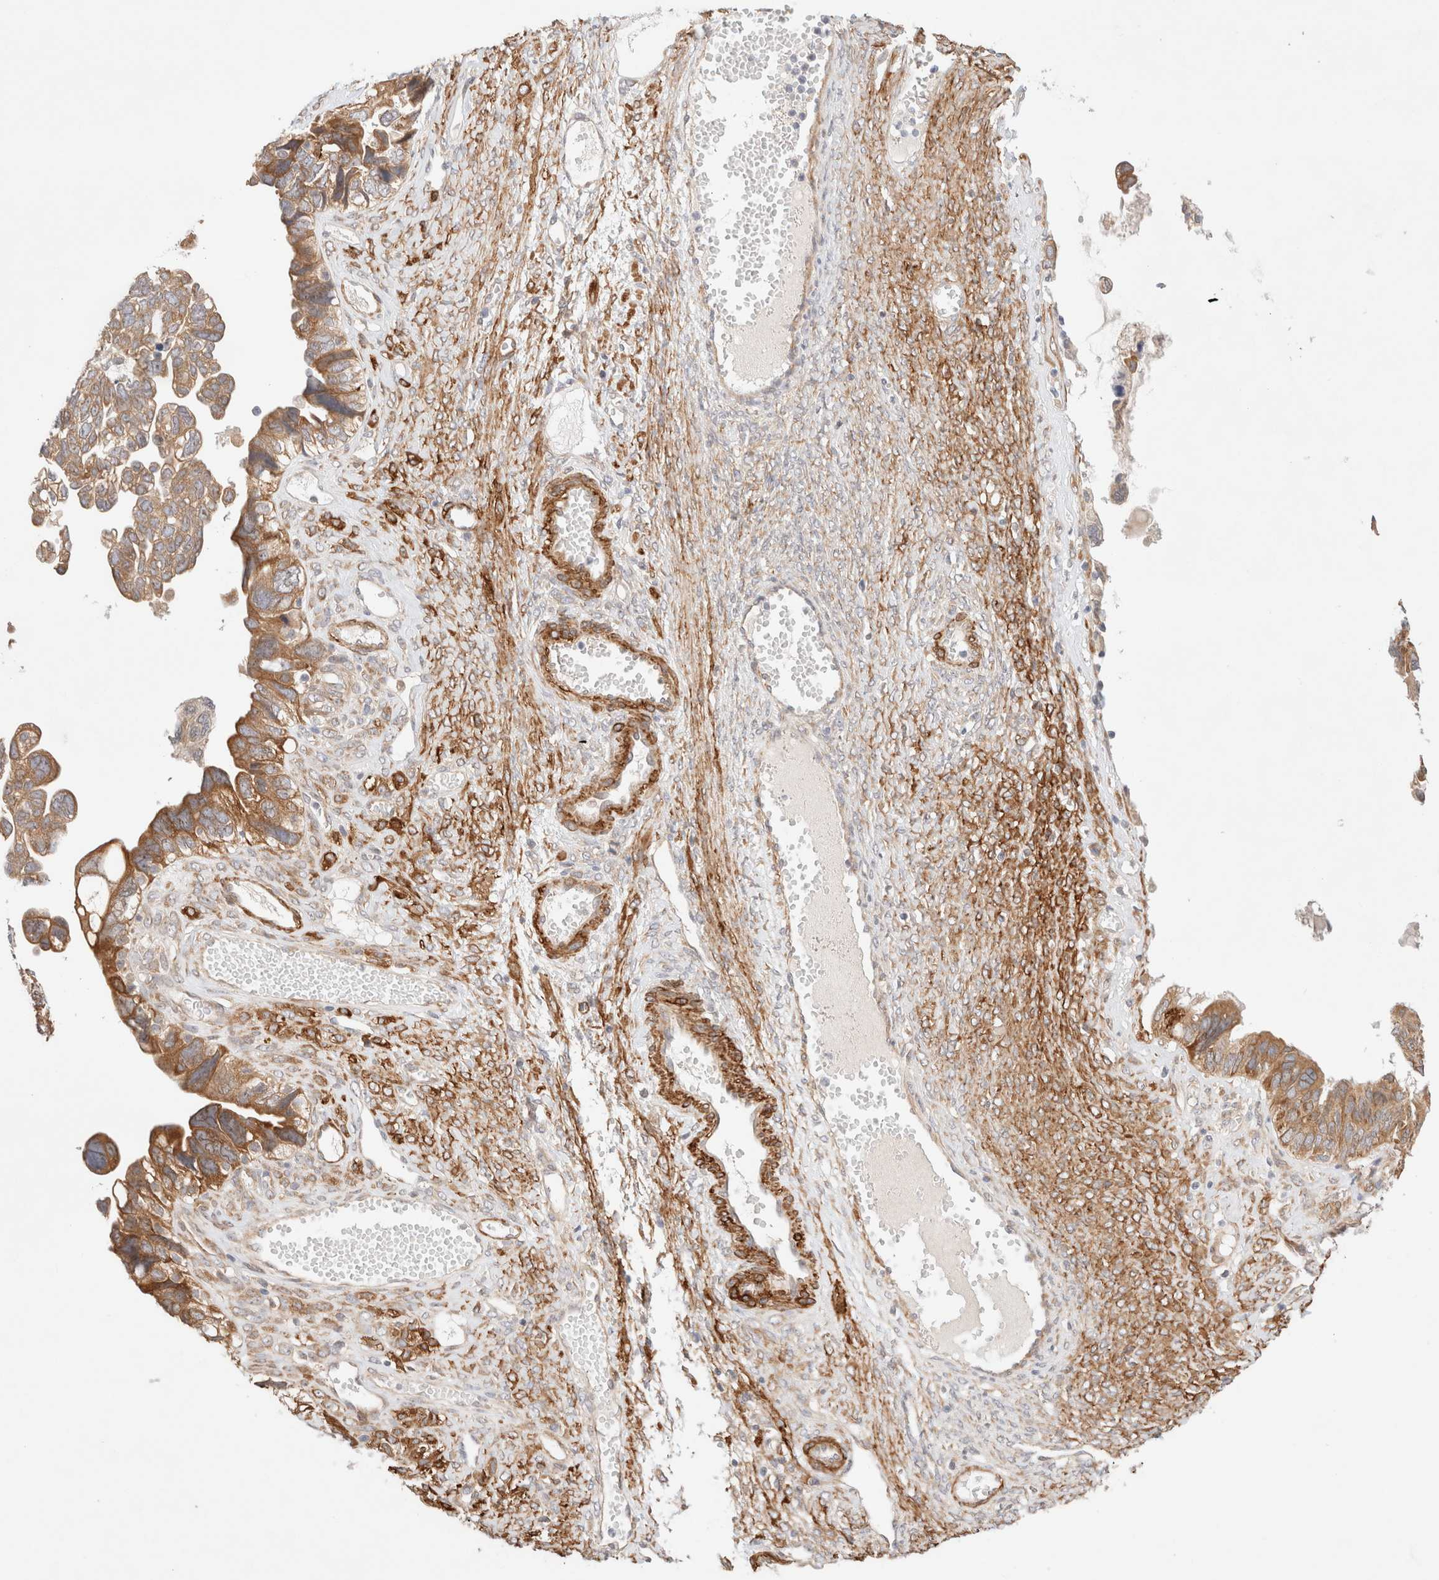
{"staining": {"intensity": "moderate", "quantity": ">75%", "location": "cytoplasmic/membranous"}, "tissue": "ovarian cancer", "cell_type": "Tumor cells", "image_type": "cancer", "snomed": [{"axis": "morphology", "description": "Cystadenocarcinoma, serous, NOS"}, {"axis": "topography", "description": "Ovary"}], "caption": "Immunohistochemistry (IHC) of serous cystadenocarcinoma (ovarian) reveals medium levels of moderate cytoplasmic/membranous staining in approximately >75% of tumor cells.", "gene": "RRP15", "patient": {"sex": "female", "age": 79}}